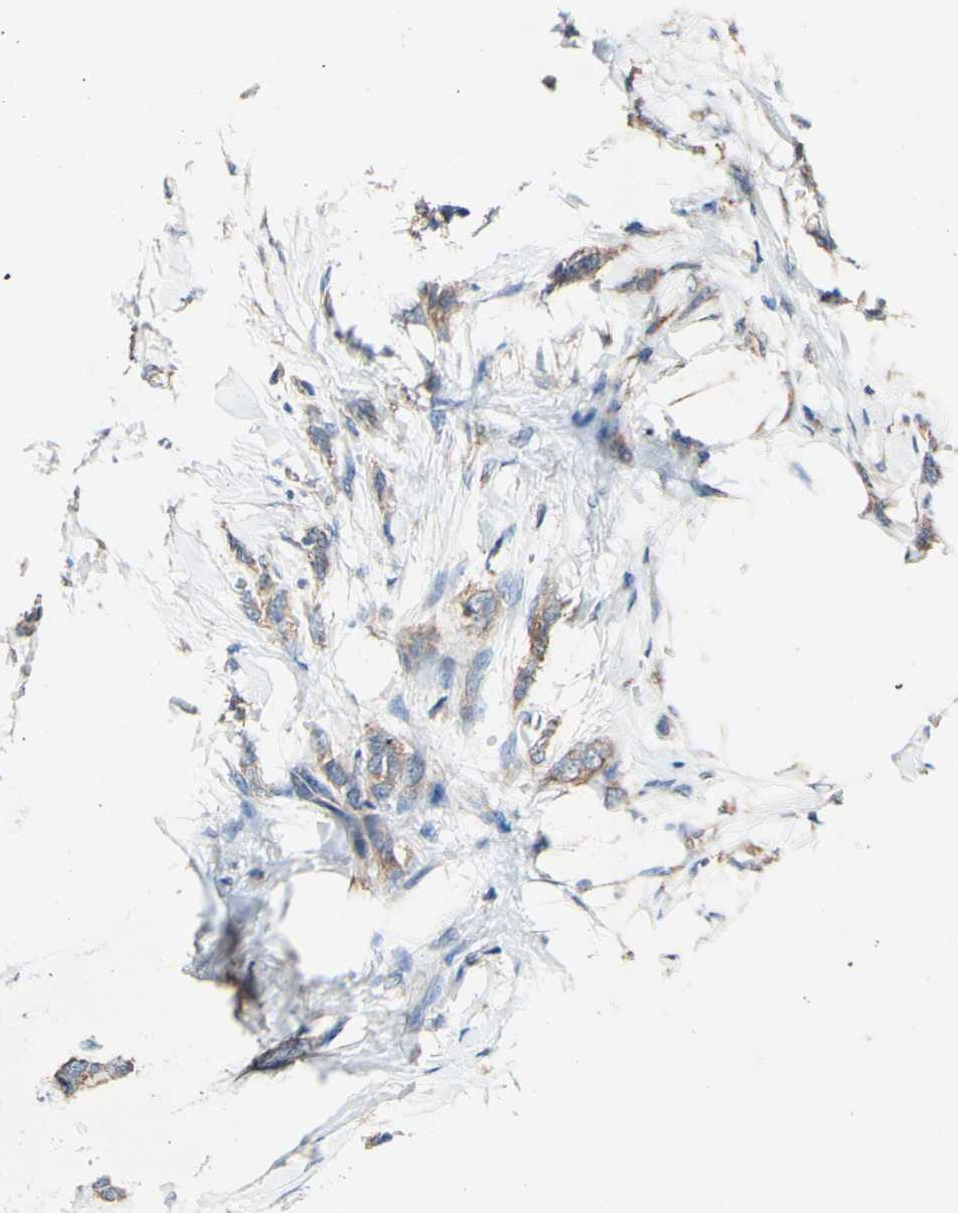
{"staining": {"intensity": "moderate", "quantity": ">75%", "location": "cytoplasmic/membranous"}, "tissue": "breast cancer", "cell_type": "Tumor cells", "image_type": "cancer", "snomed": [{"axis": "morphology", "description": "Lobular carcinoma, in situ"}, {"axis": "morphology", "description": "Lobular carcinoma"}, {"axis": "topography", "description": "Breast"}], "caption": "Brown immunohistochemical staining in breast cancer (lobular carcinoma) displays moderate cytoplasmic/membranous positivity in about >75% of tumor cells. Nuclei are stained in blue.", "gene": "PDGFB", "patient": {"sex": "female", "age": 41}}